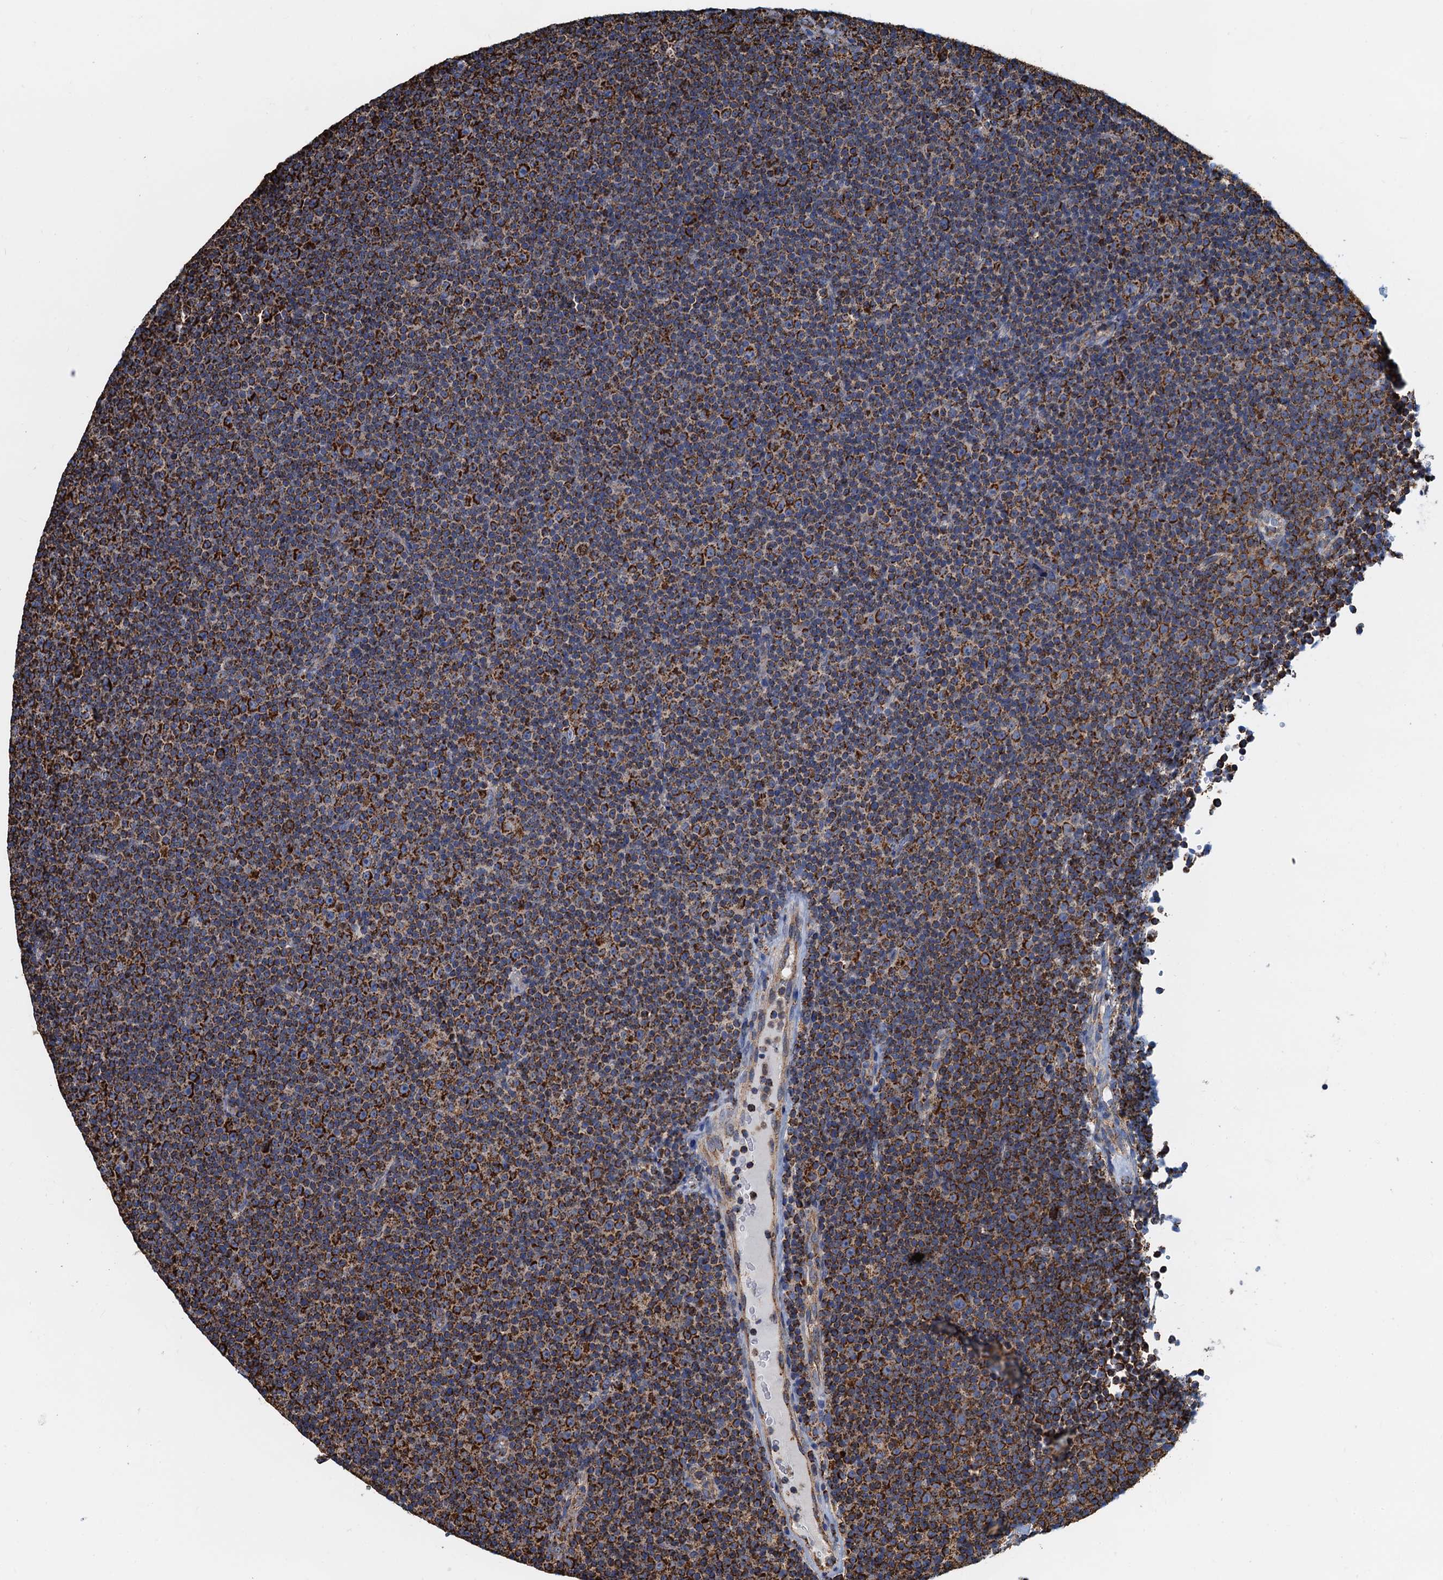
{"staining": {"intensity": "strong", "quantity": ">75%", "location": "cytoplasmic/membranous"}, "tissue": "lymphoma", "cell_type": "Tumor cells", "image_type": "cancer", "snomed": [{"axis": "morphology", "description": "Malignant lymphoma, non-Hodgkin's type, Low grade"}, {"axis": "topography", "description": "Lymph node"}], "caption": "DAB immunohistochemical staining of malignant lymphoma, non-Hodgkin's type (low-grade) exhibits strong cytoplasmic/membranous protein staining in about >75% of tumor cells.", "gene": "AAGAB", "patient": {"sex": "female", "age": 67}}